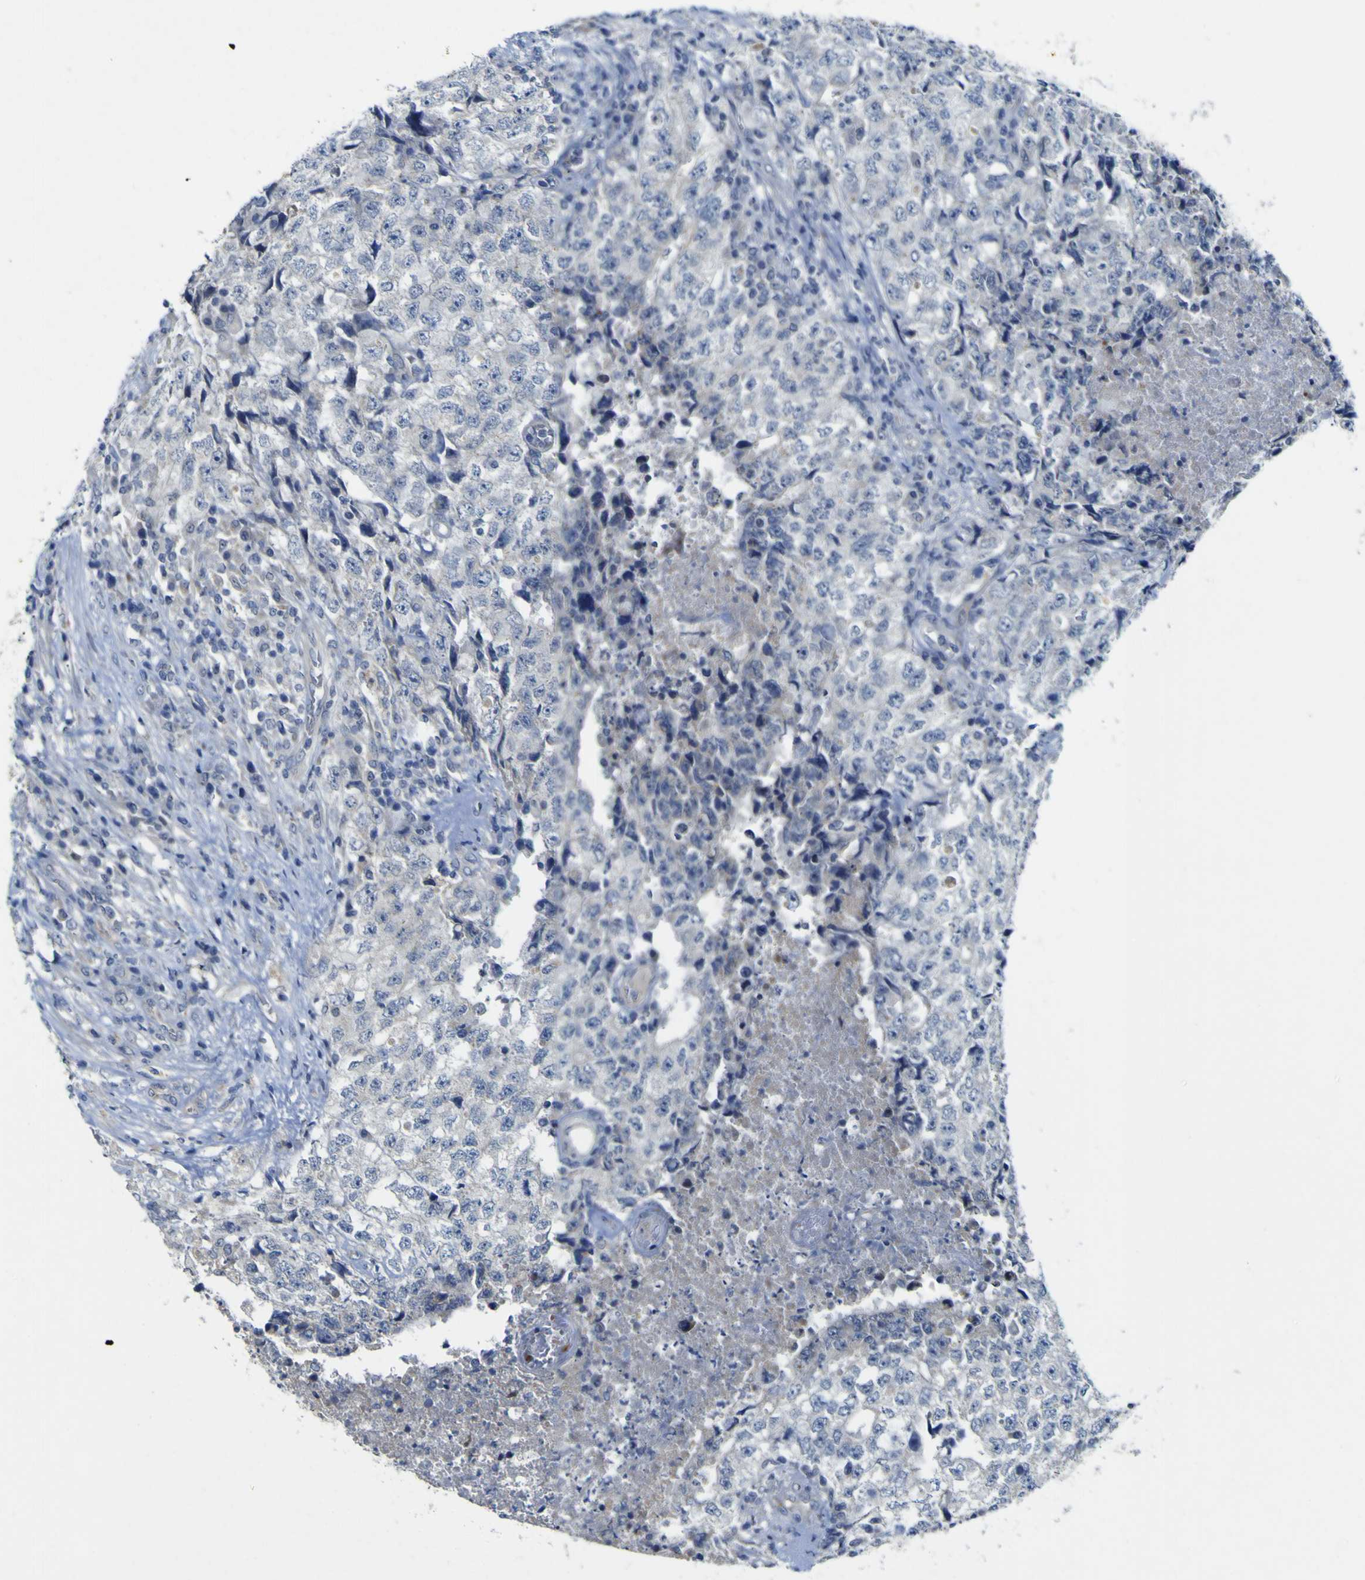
{"staining": {"intensity": "negative", "quantity": "none", "location": "none"}, "tissue": "testis cancer", "cell_type": "Tumor cells", "image_type": "cancer", "snomed": [{"axis": "morphology", "description": "Necrosis, NOS"}, {"axis": "morphology", "description": "Carcinoma, Embryonal, NOS"}, {"axis": "topography", "description": "Testis"}], "caption": "Immunohistochemical staining of human testis embryonal carcinoma demonstrates no significant staining in tumor cells. (Stains: DAB immunohistochemistry with hematoxylin counter stain, Microscopy: brightfield microscopy at high magnification).", "gene": "NAV1", "patient": {"sex": "male", "age": 19}}